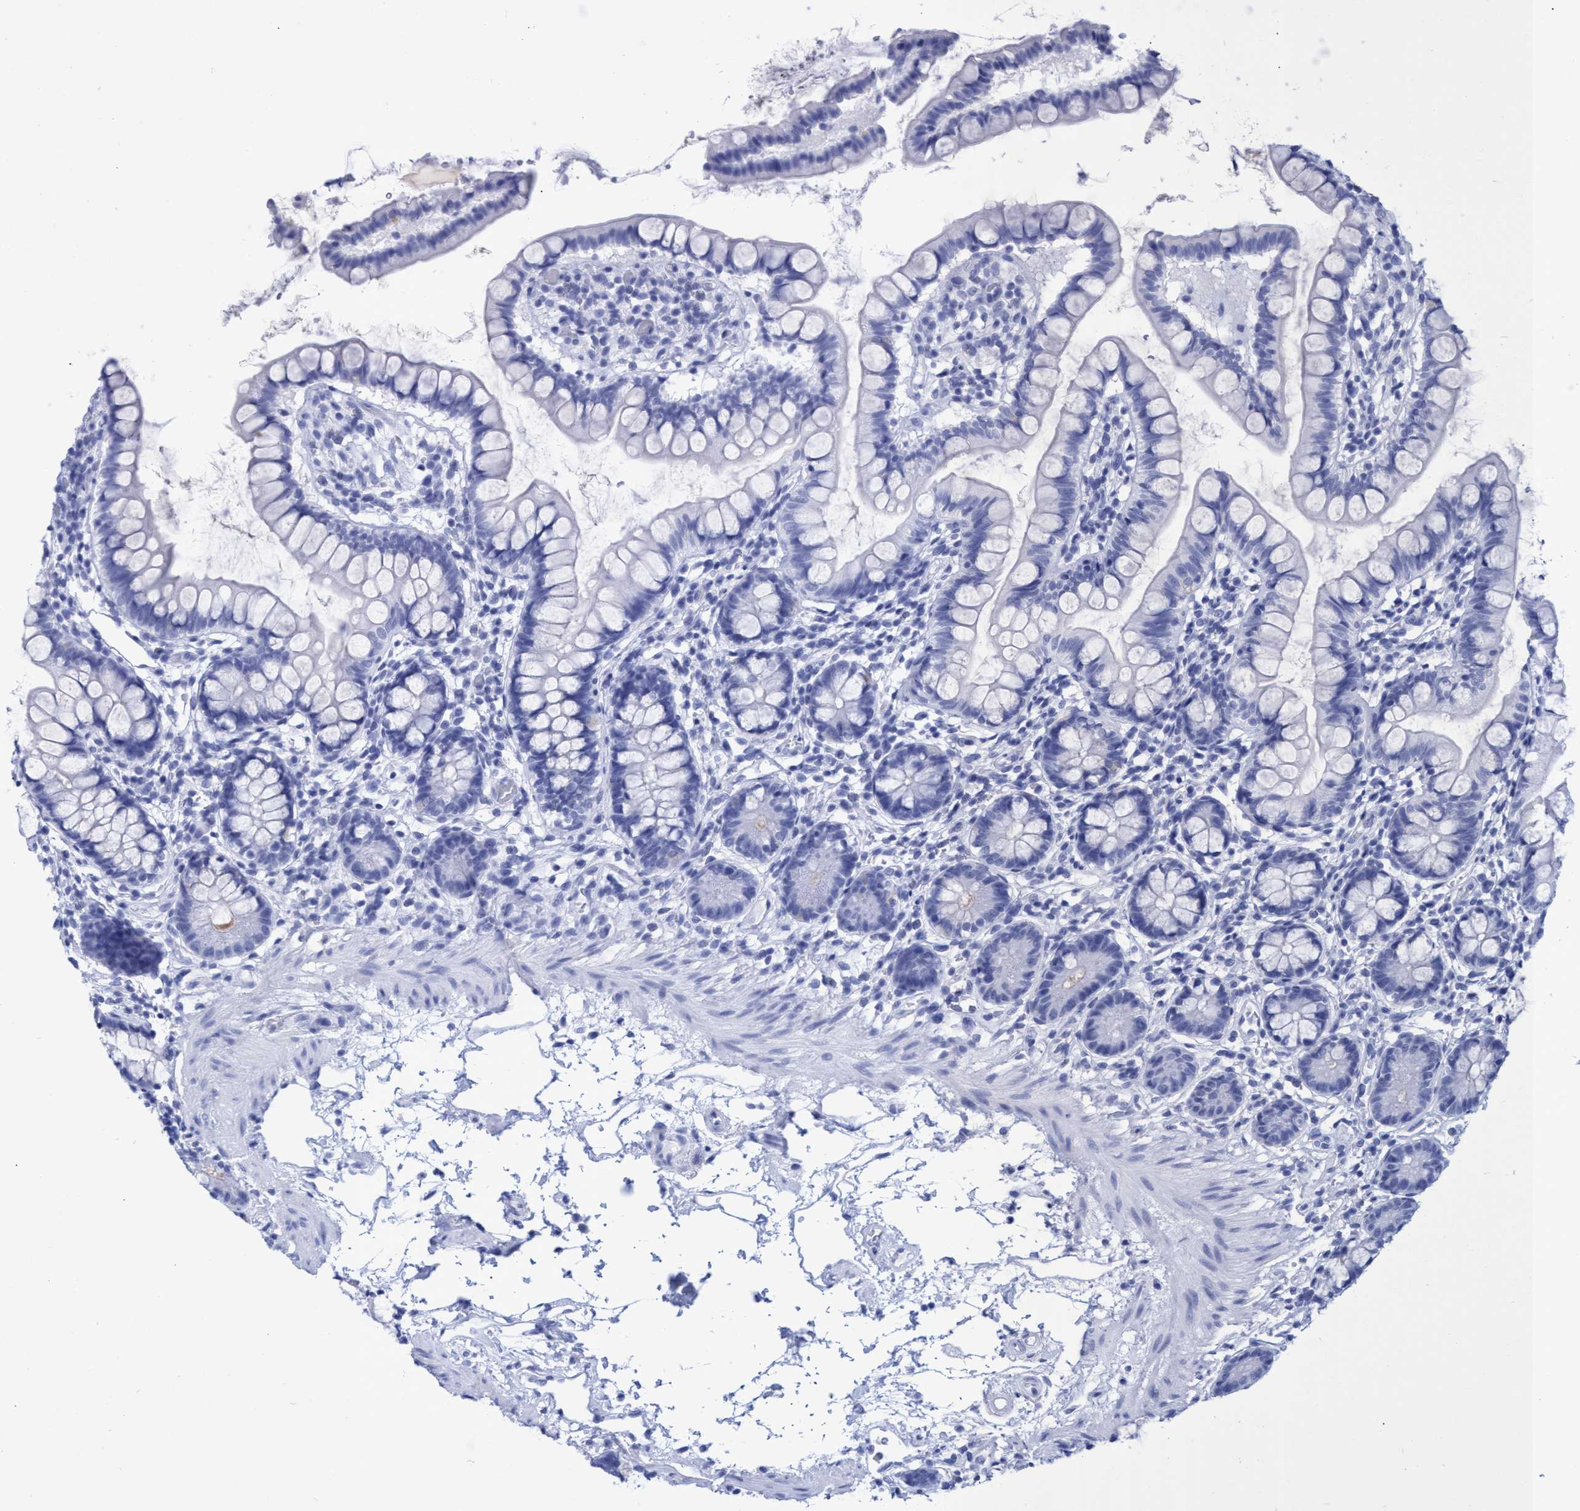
{"staining": {"intensity": "negative", "quantity": "none", "location": "none"}, "tissue": "small intestine", "cell_type": "Glandular cells", "image_type": "normal", "snomed": [{"axis": "morphology", "description": "Normal tissue, NOS"}, {"axis": "topography", "description": "Small intestine"}], "caption": "An immunohistochemistry histopathology image of benign small intestine is shown. There is no staining in glandular cells of small intestine. Nuclei are stained in blue.", "gene": "INSL6", "patient": {"sex": "female", "age": 84}}